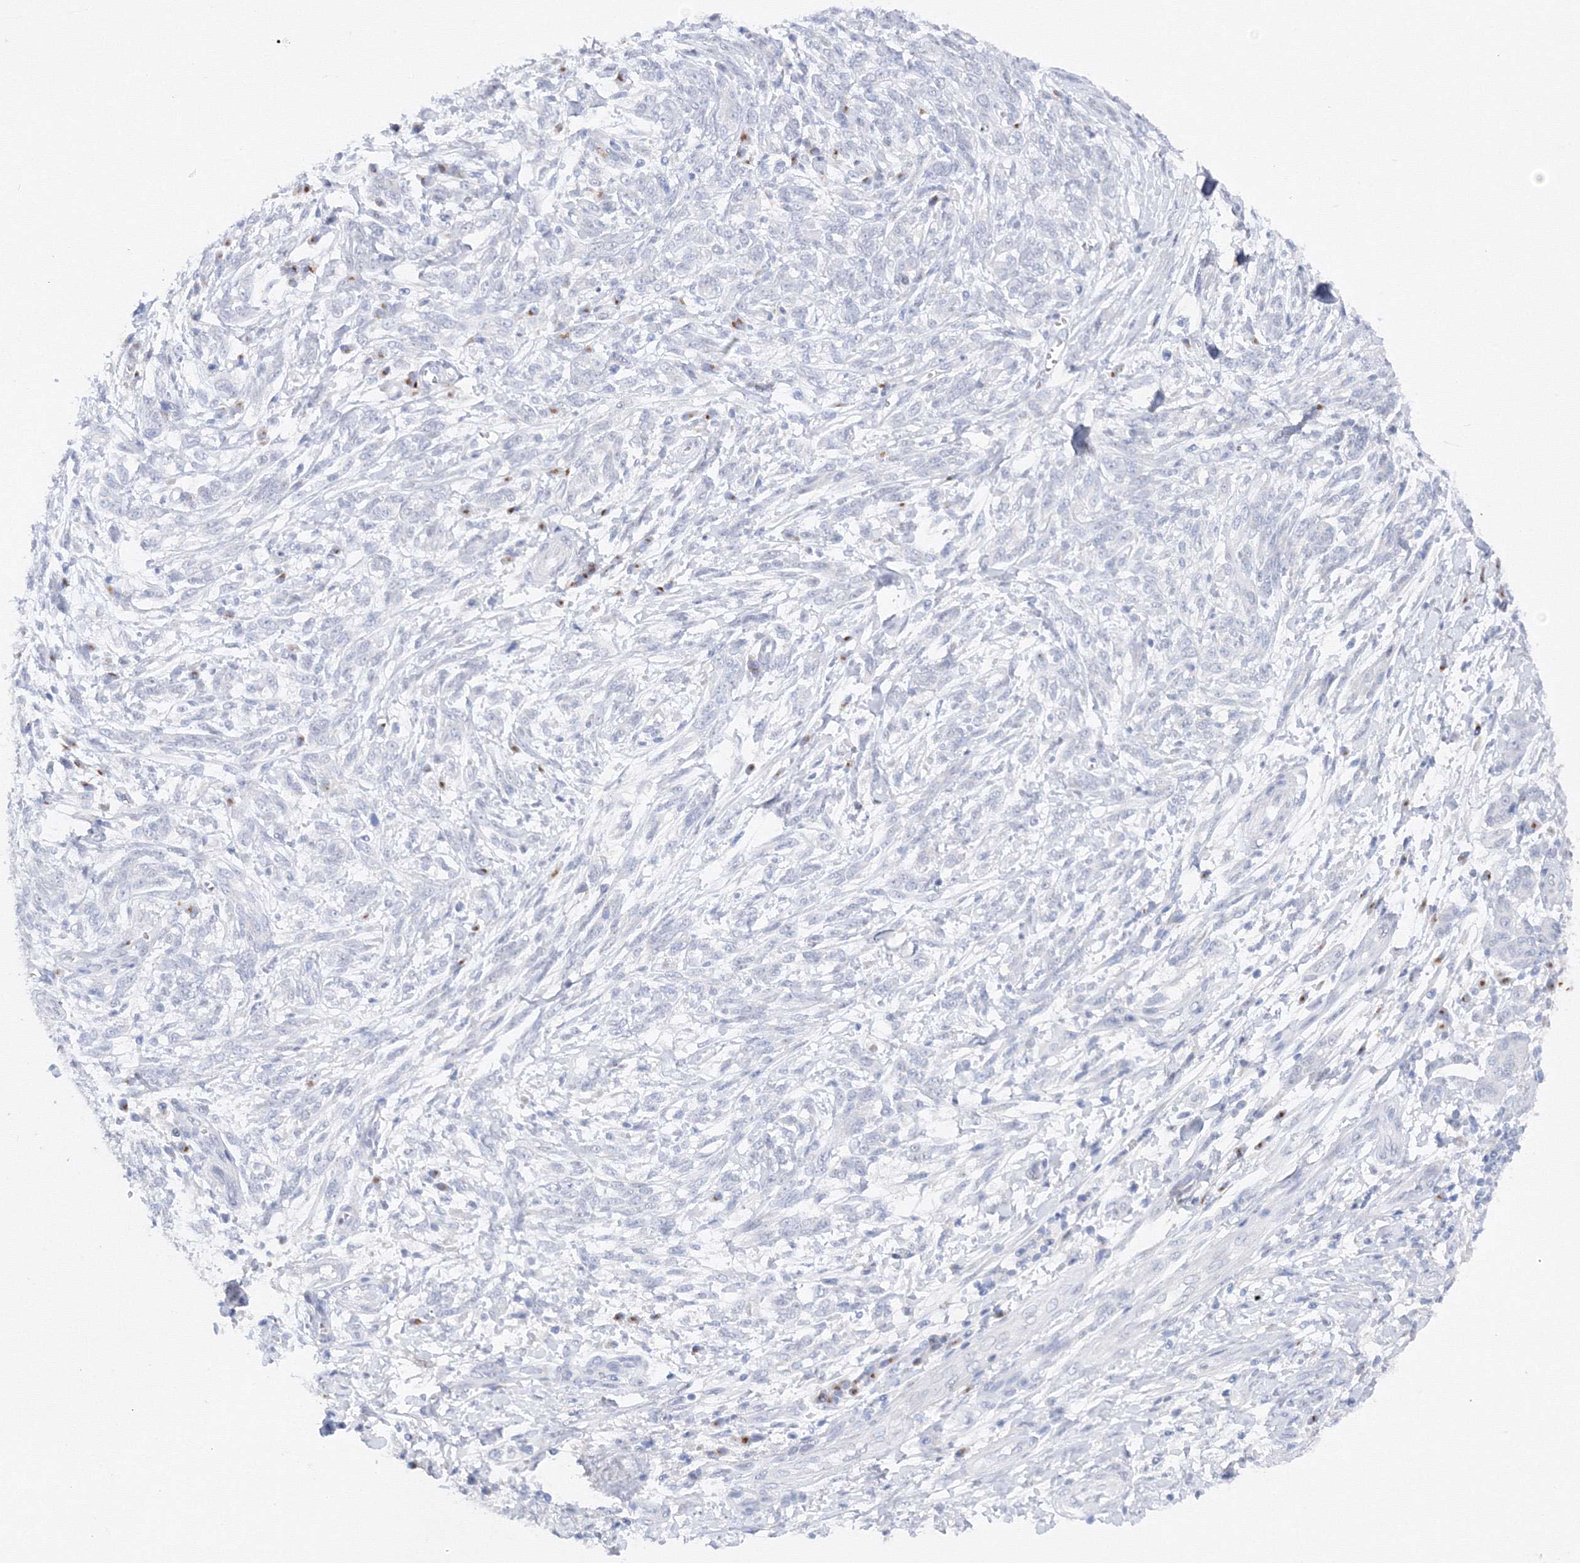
{"staining": {"intensity": "negative", "quantity": "none", "location": "none"}, "tissue": "melanoma", "cell_type": "Tumor cells", "image_type": "cancer", "snomed": [{"axis": "morphology", "description": "Malignant melanoma, NOS"}, {"axis": "topography", "description": "Skin"}], "caption": "Histopathology image shows no significant protein positivity in tumor cells of melanoma.", "gene": "TAMM41", "patient": {"sex": "male", "age": 49}}